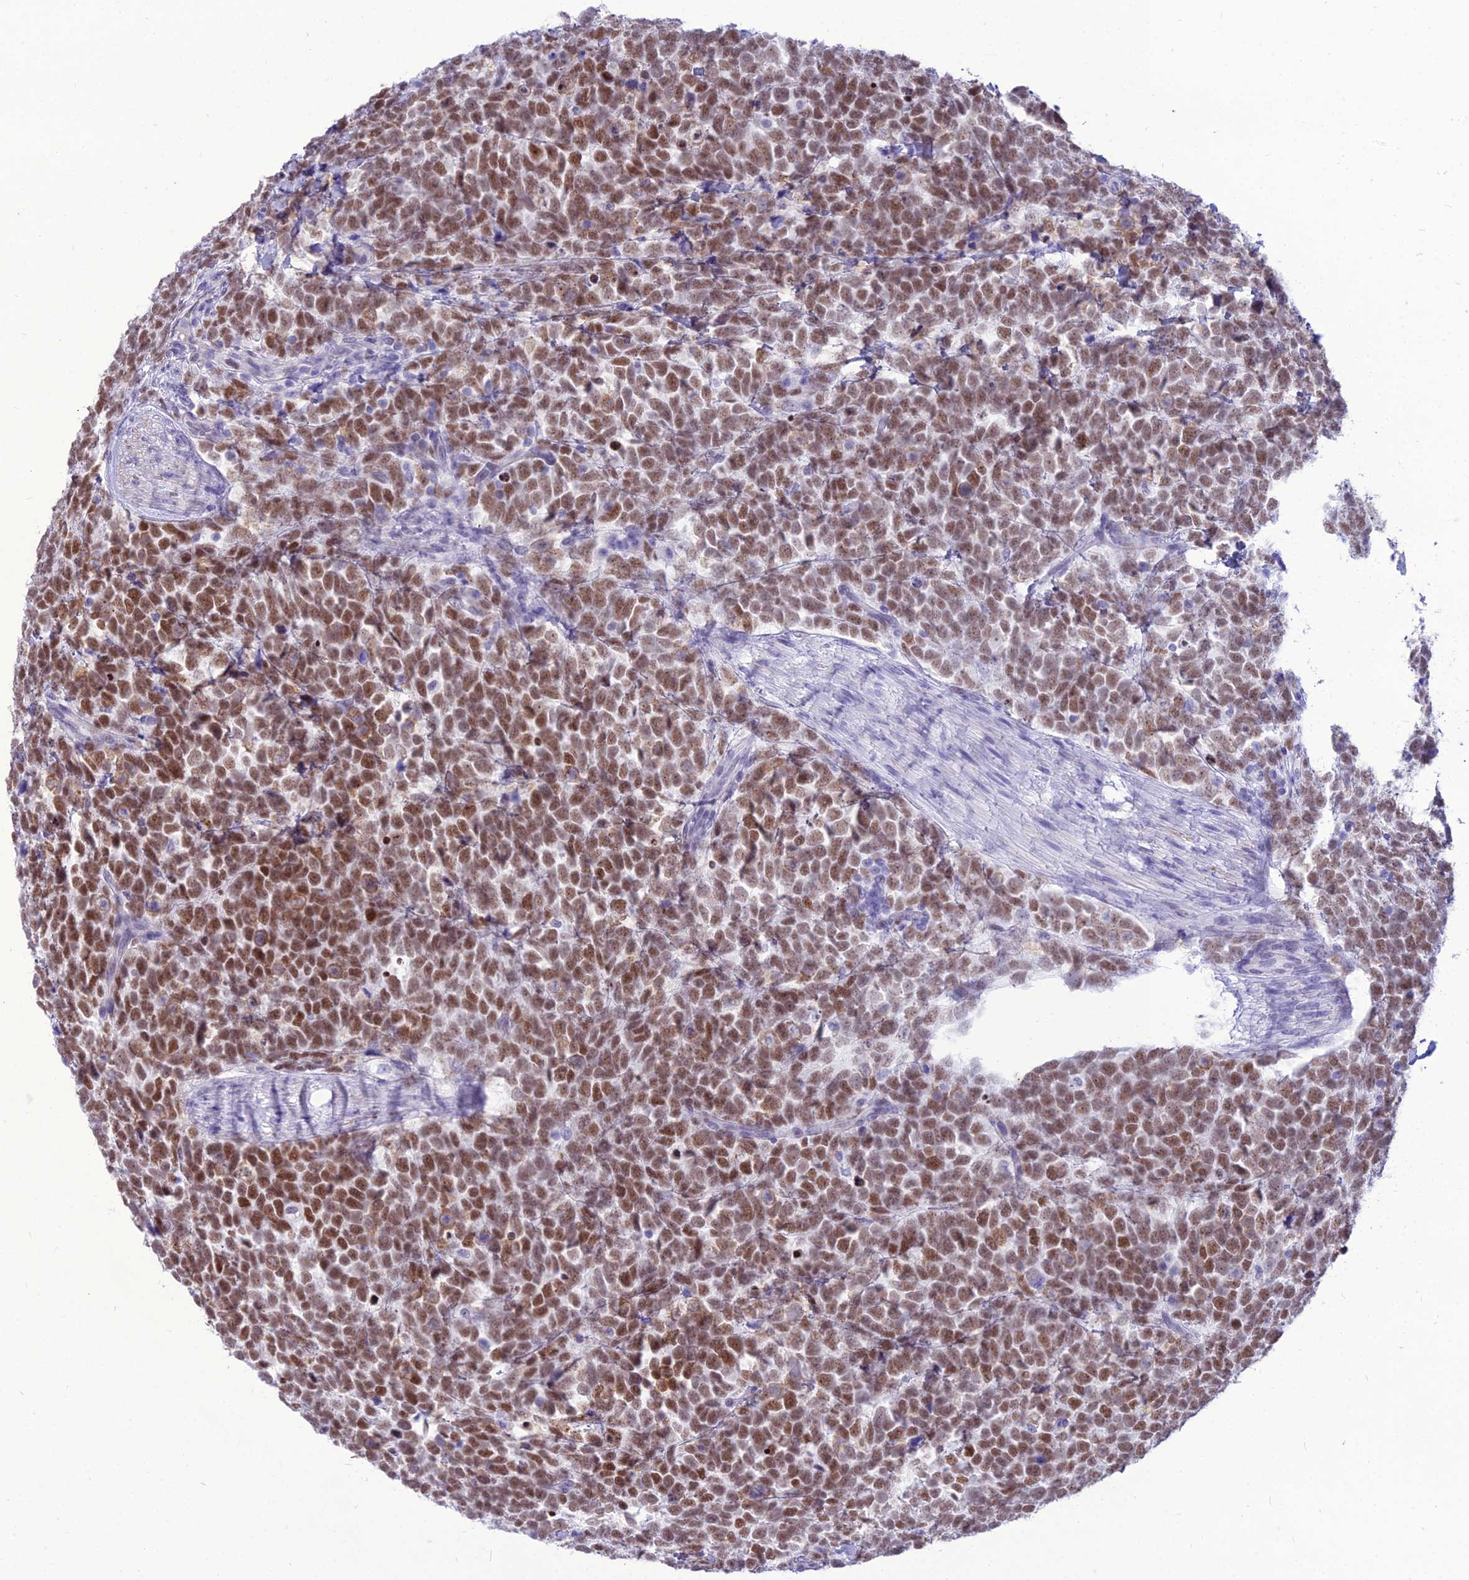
{"staining": {"intensity": "moderate", "quantity": ">75%", "location": "nuclear"}, "tissue": "urothelial cancer", "cell_type": "Tumor cells", "image_type": "cancer", "snomed": [{"axis": "morphology", "description": "Urothelial carcinoma, High grade"}, {"axis": "topography", "description": "Urinary bladder"}], "caption": "Urothelial cancer stained with a brown dye displays moderate nuclear positive staining in approximately >75% of tumor cells.", "gene": "DHX40", "patient": {"sex": "female", "age": 82}}